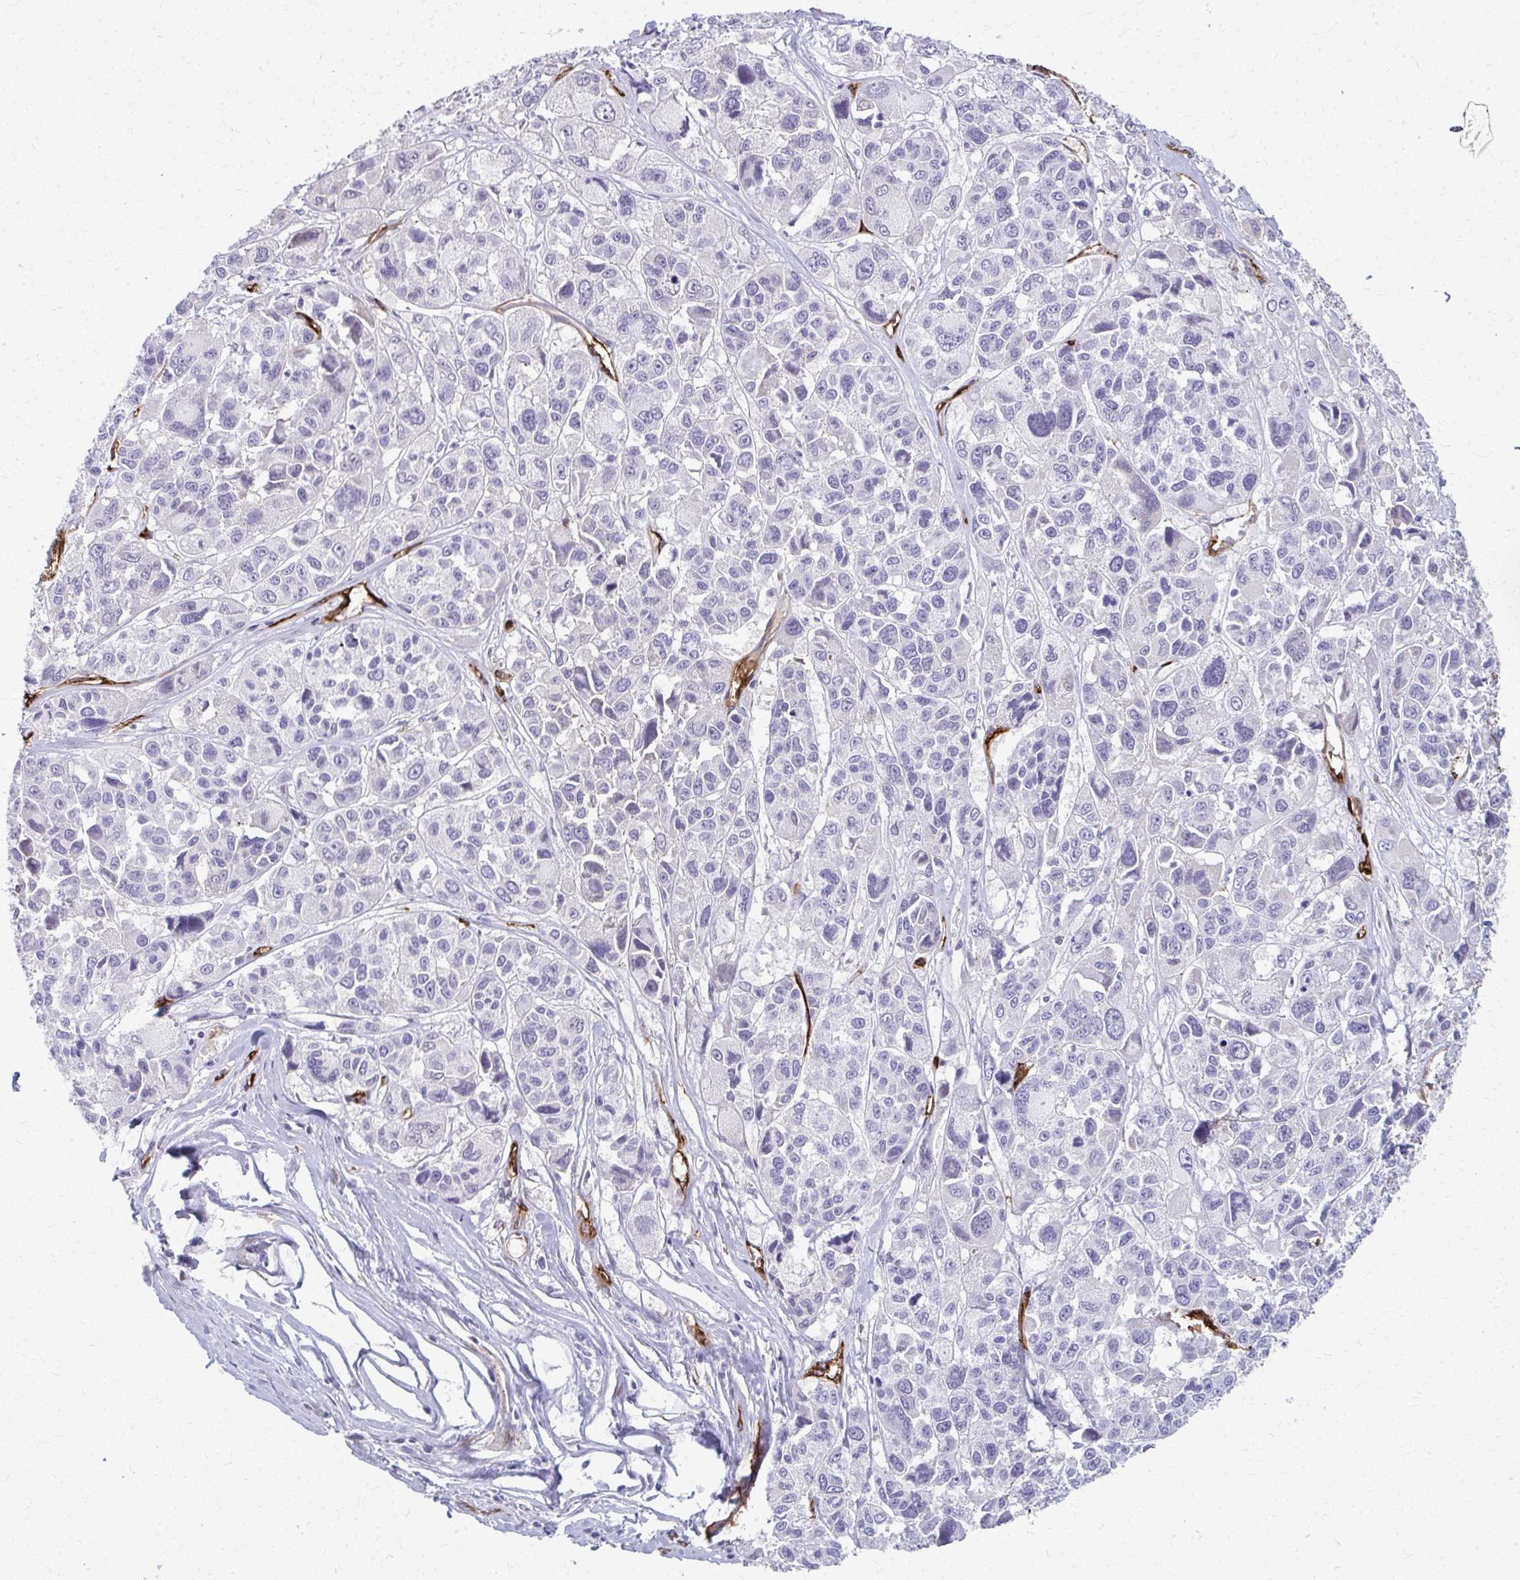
{"staining": {"intensity": "negative", "quantity": "none", "location": "none"}, "tissue": "melanoma", "cell_type": "Tumor cells", "image_type": "cancer", "snomed": [{"axis": "morphology", "description": "Malignant melanoma, NOS"}, {"axis": "topography", "description": "Skin"}], "caption": "The immunohistochemistry (IHC) image has no significant expression in tumor cells of melanoma tissue.", "gene": "ADIPOQ", "patient": {"sex": "female", "age": 66}}